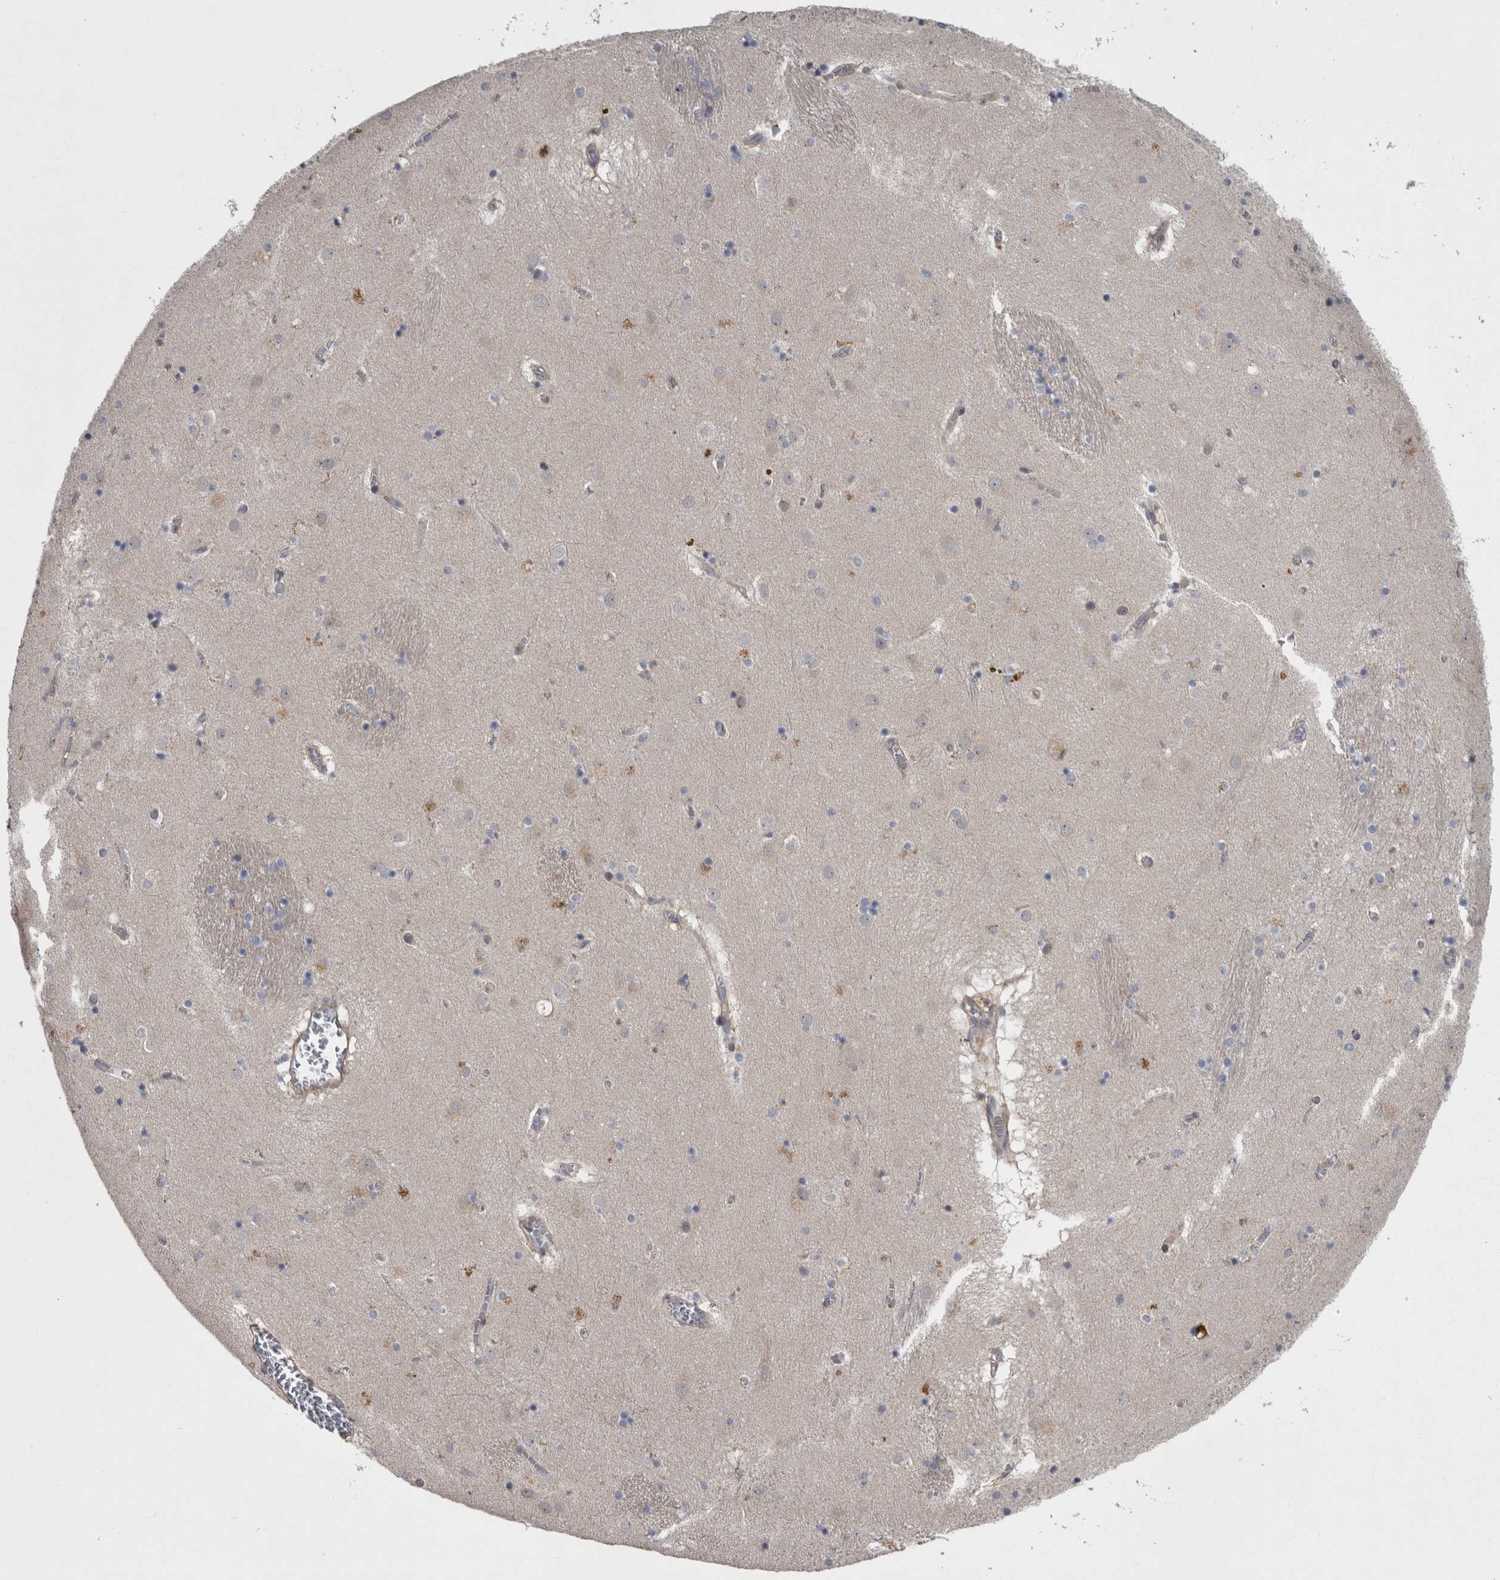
{"staining": {"intensity": "negative", "quantity": "none", "location": "none"}, "tissue": "caudate", "cell_type": "Glial cells", "image_type": "normal", "snomed": [{"axis": "morphology", "description": "Normal tissue, NOS"}, {"axis": "topography", "description": "Lateral ventricle wall"}], "caption": "High power microscopy image of an immunohistochemistry (IHC) image of normal caudate, revealing no significant staining in glial cells. (DAB immunohistochemistry with hematoxylin counter stain).", "gene": "PRKCI", "patient": {"sex": "male", "age": 70}}